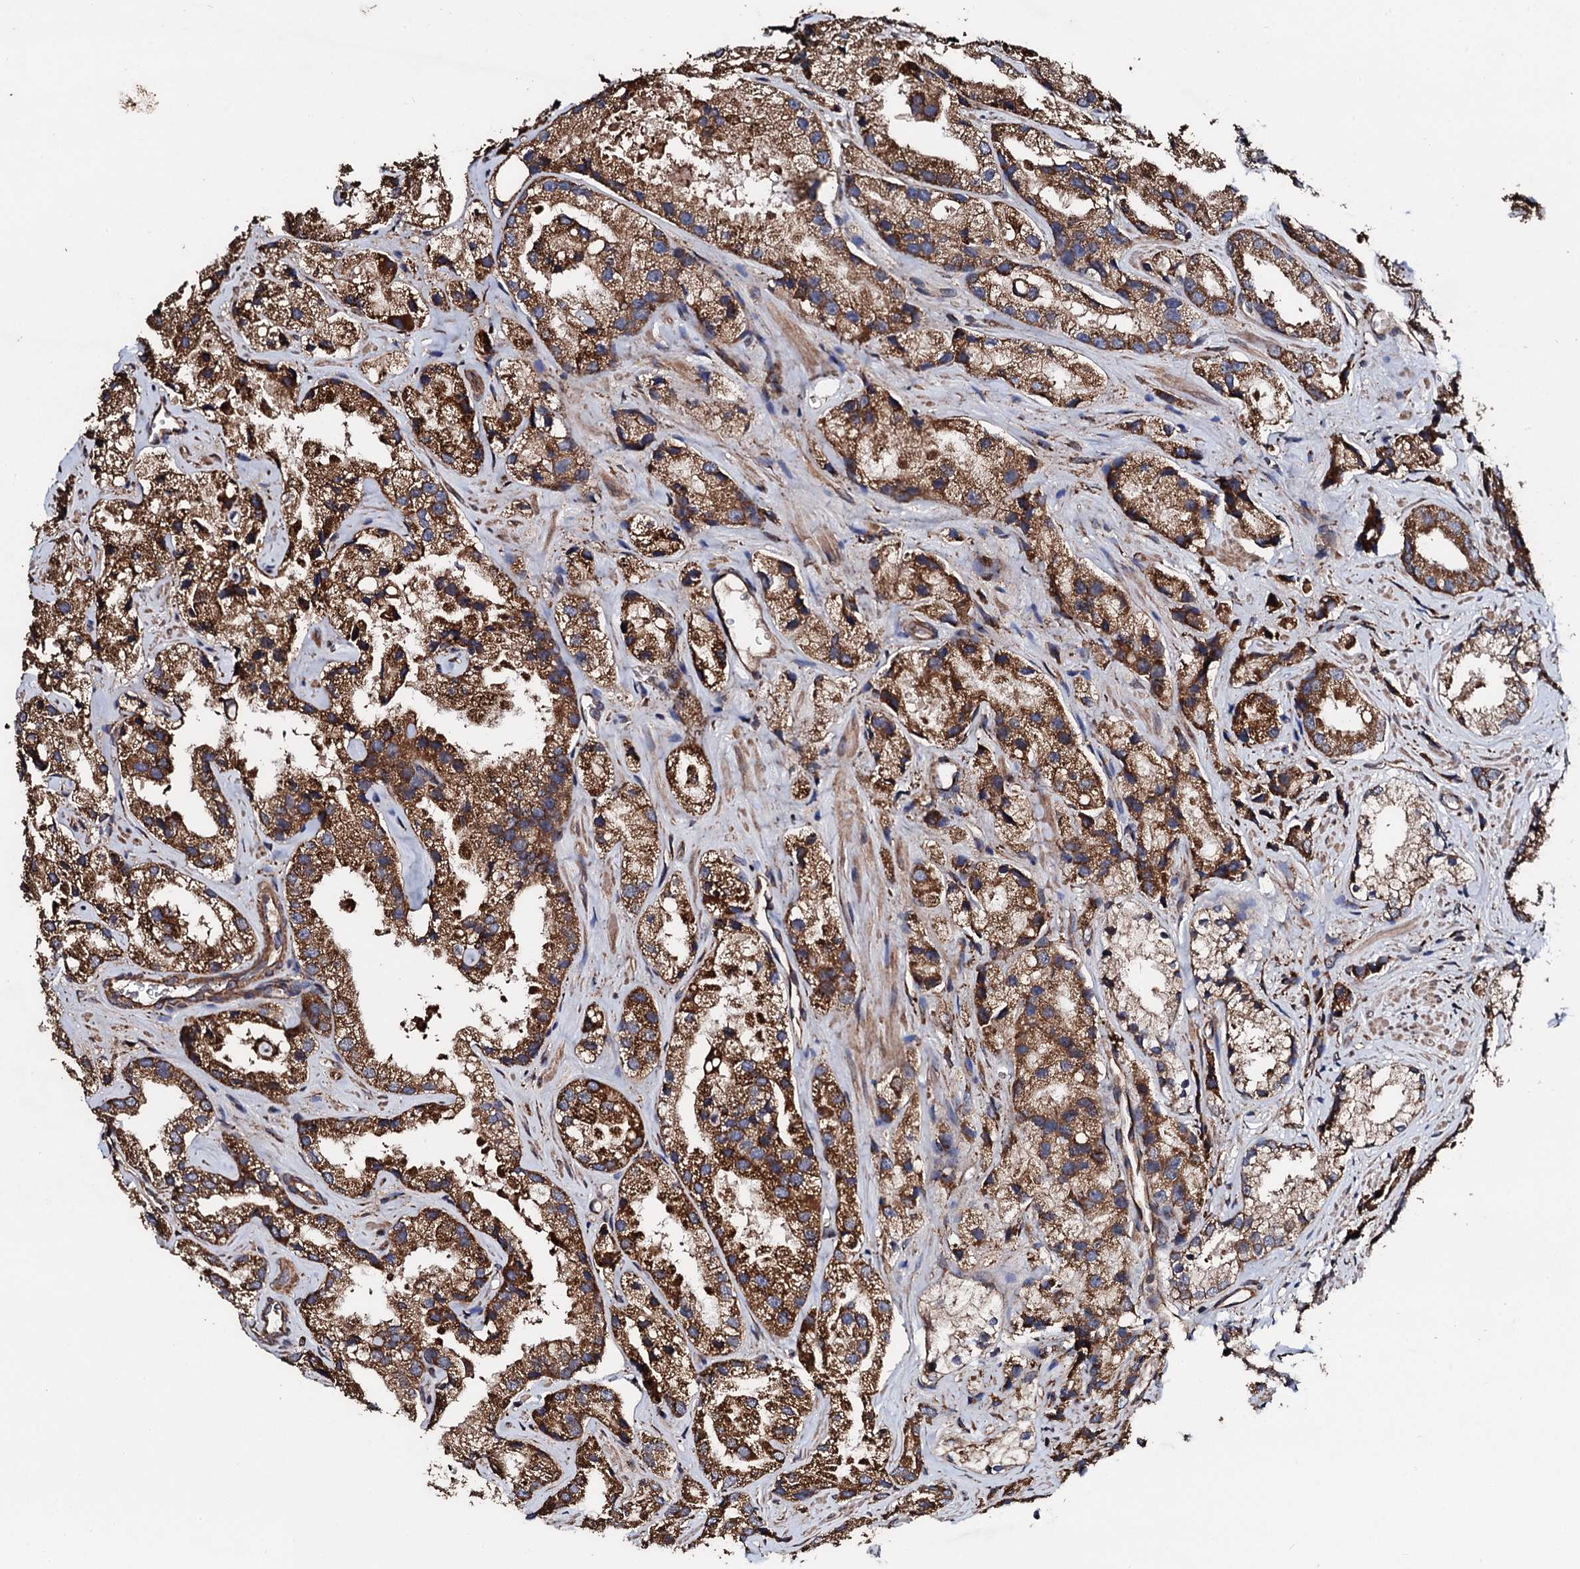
{"staining": {"intensity": "strong", "quantity": ">75%", "location": "cytoplasmic/membranous"}, "tissue": "prostate cancer", "cell_type": "Tumor cells", "image_type": "cancer", "snomed": [{"axis": "morphology", "description": "Adenocarcinoma, High grade"}, {"axis": "topography", "description": "Prostate"}], "caption": "Brown immunohistochemical staining in human prostate cancer (adenocarcinoma (high-grade)) exhibits strong cytoplasmic/membranous expression in approximately >75% of tumor cells.", "gene": "CKAP5", "patient": {"sex": "male", "age": 66}}